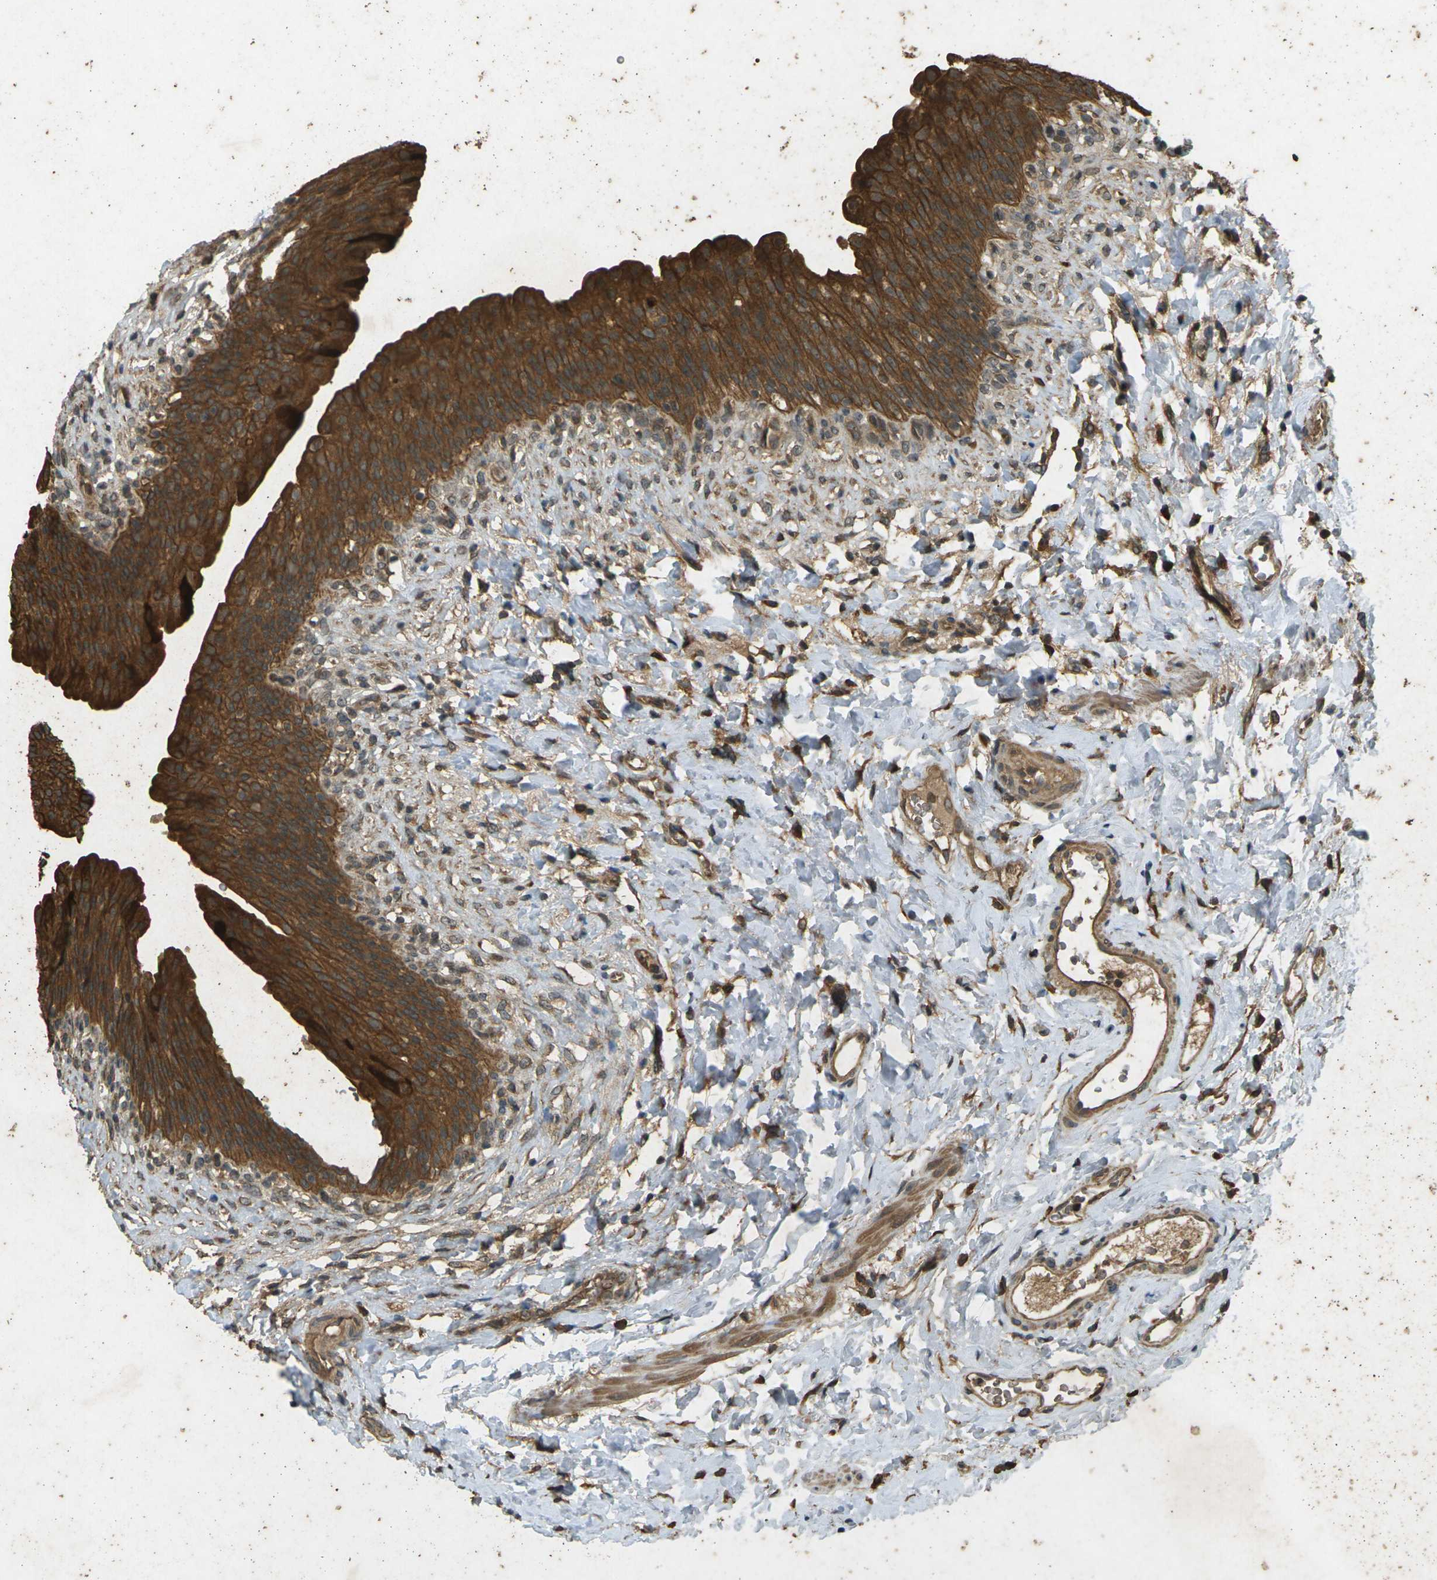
{"staining": {"intensity": "strong", "quantity": ">75%", "location": "cytoplasmic/membranous"}, "tissue": "urinary bladder", "cell_type": "Urothelial cells", "image_type": "normal", "snomed": [{"axis": "morphology", "description": "Normal tissue, NOS"}, {"axis": "topography", "description": "Urinary bladder"}], "caption": "High-magnification brightfield microscopy of normal urinary bladder stained with DAB (brown) and counterstained with hematoxylin (blue). urothelial cells exhibit strong cytoplasmic/membranous expression is identified in about>75% of cells. (Stains: DAB (3,3'-diaminobenzidine) in brown, nuclei in blue, Microscopy: brightfield microscopy at high magnification).", "gene": "TAP1", "patient": {"sex": "female", "age": 79}}